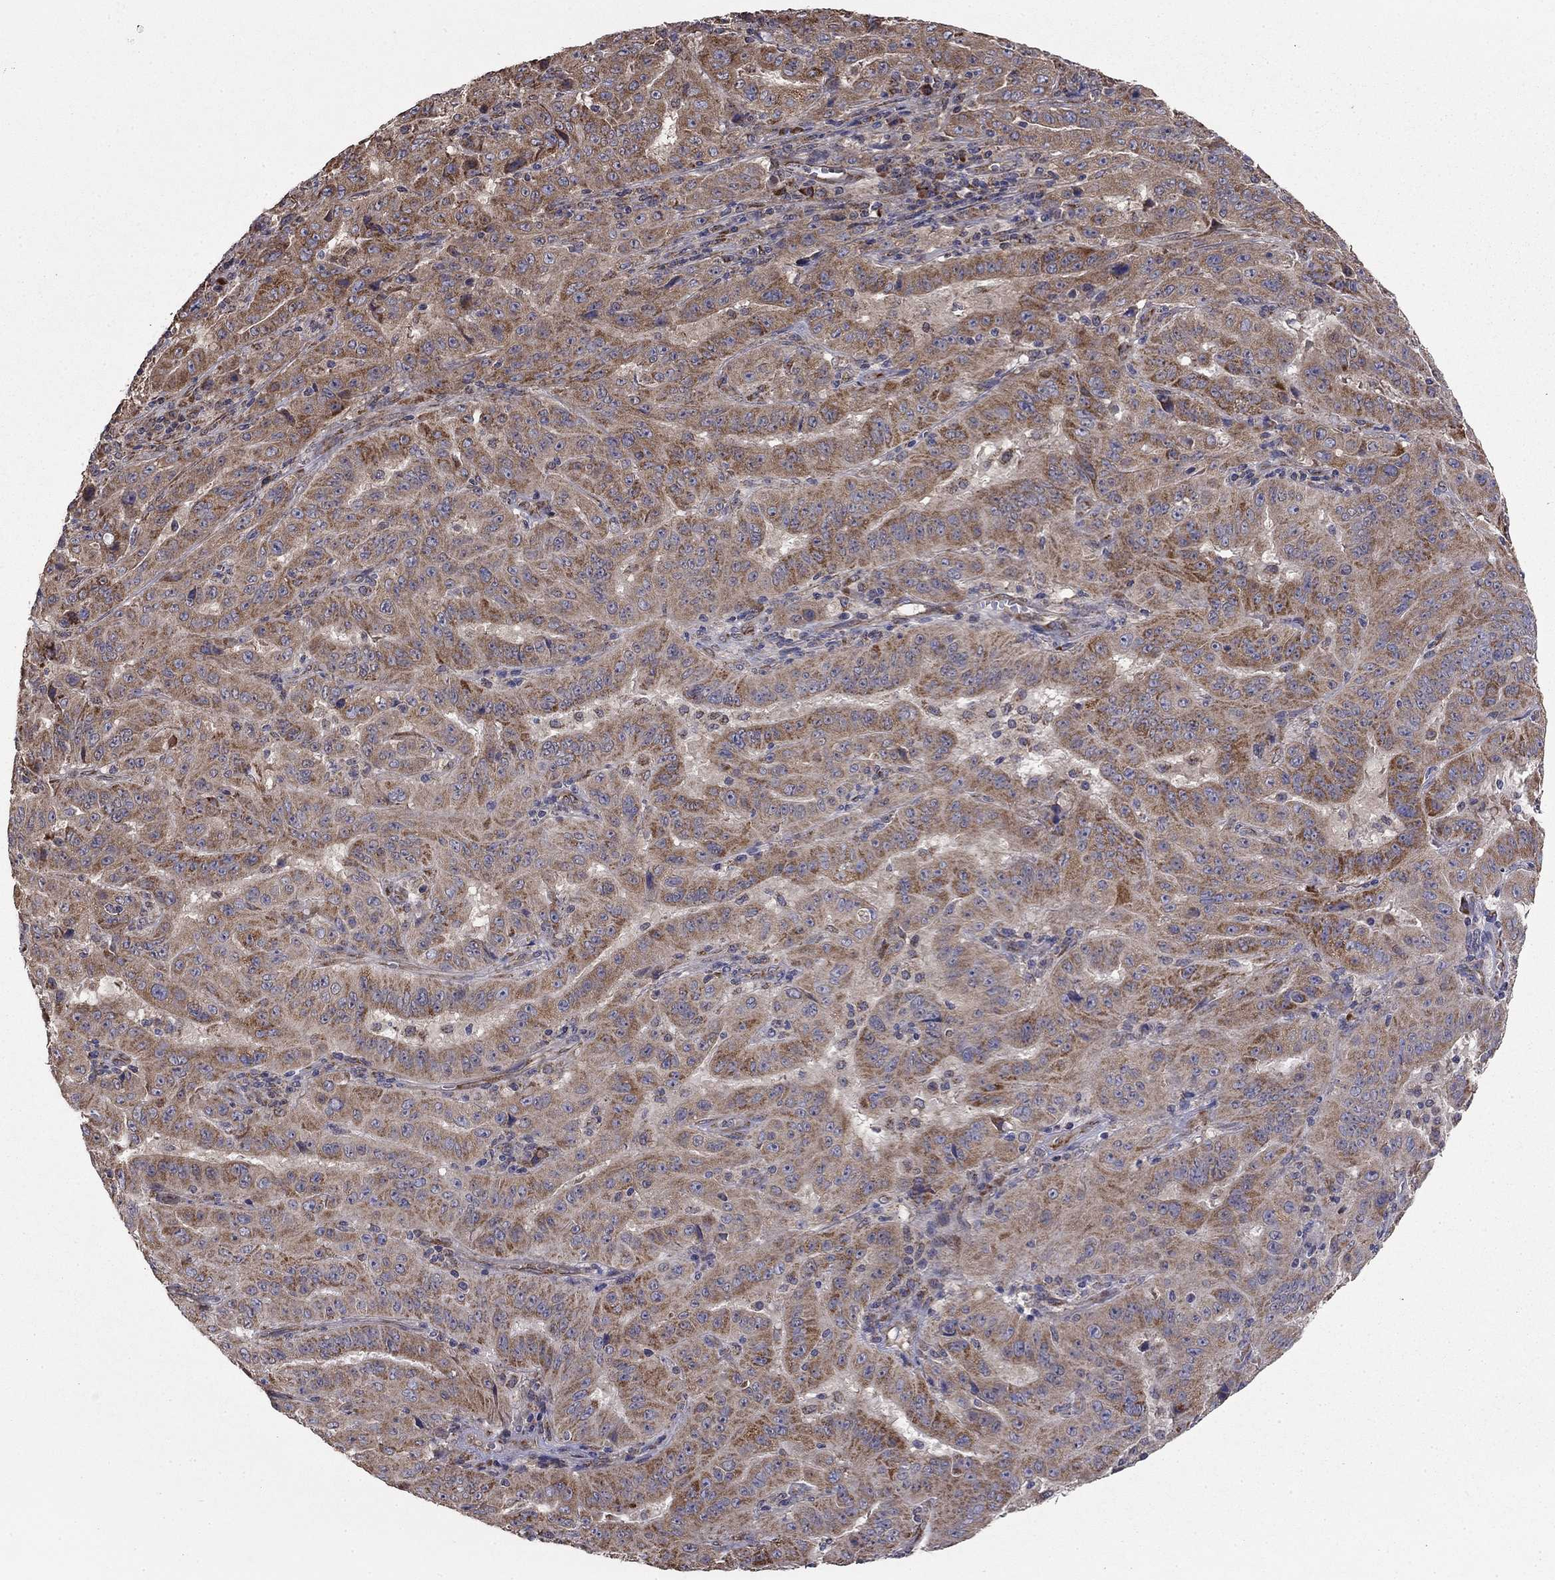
{"staining": {"intensity": "strong", "quantity": ">75%", "location": "cytoplasmic/membranous"}, "tissue": "pancreatic cancer", "cell_type": "Tumor cells", "image_type": "cancer", "snomed": [{"axis": "morphology", "description": "Adenocarcinoma, NOS"}, {"axis": "topography", "description": "Pancreas"}], "caption": "Pancreatic cancer tissue displays strong cytoplasmic/membranous staining in approximately >75% of tumor cells (IHC, brightfield microscopy, high magnification).", "gene": "NKIRAS1", "patient": {"sex": "male", "age": 63}}